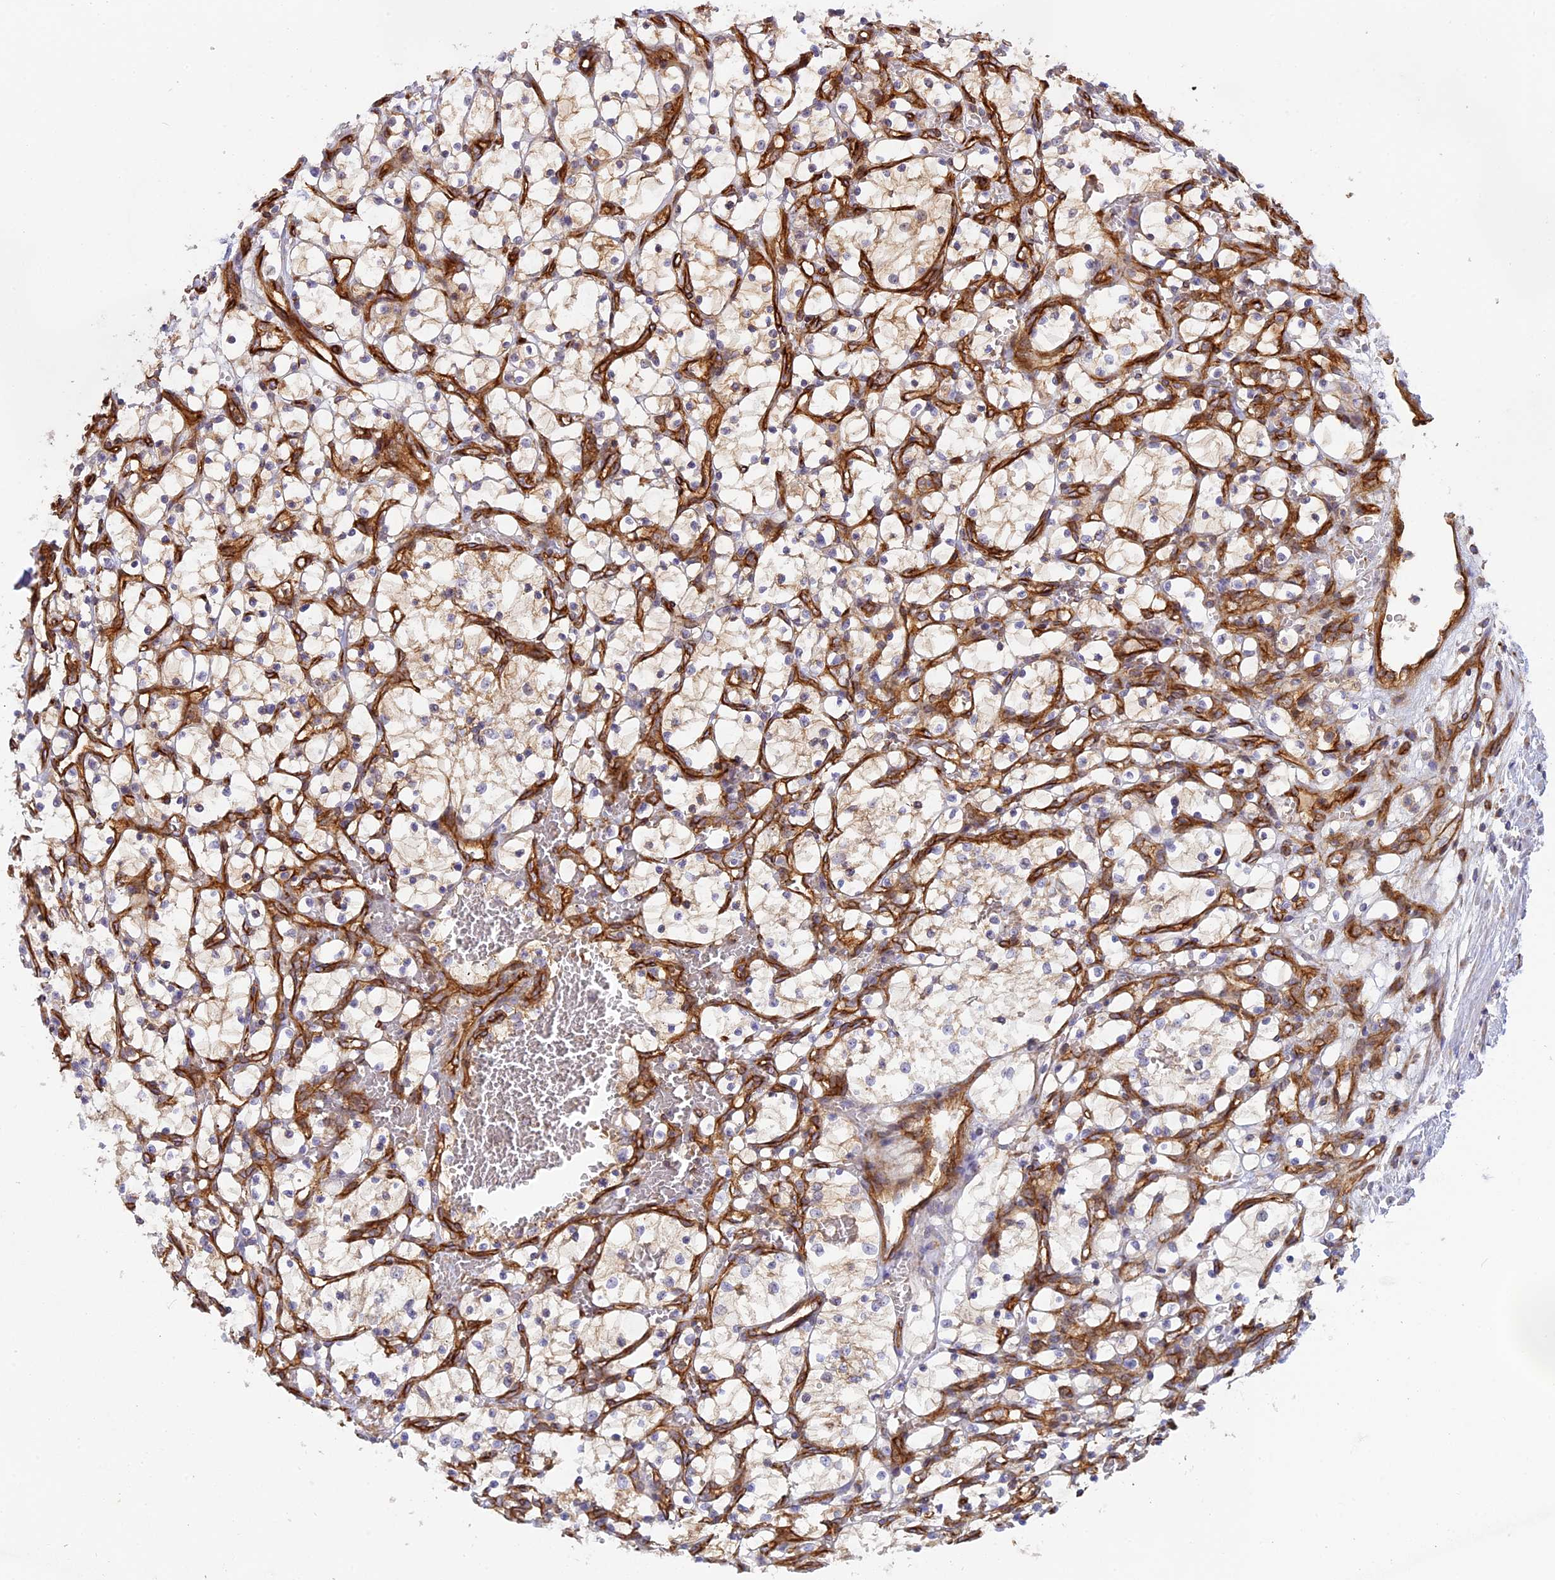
{"staining": {"intensity": "weak", "quantity": "<25%", "location": "cytoplasmic/membranous"}, "tissue": "renal cancer", "cell_type": "Tumor cells", "image_type": "cancer", "snomed": [{"axis": "morphology", "description": "Adenocarcinoma, NOS"}, {"axis": "topography", "description": "Kidney"}], "caption": "IHC image of adenocarcinoma (renal) stained for a protein (brown), which displays no staining in tumor cells. Nuclei are stained in blue.", "gene": "CNBD2", "patient": {"sex": "female", "age": 69}}